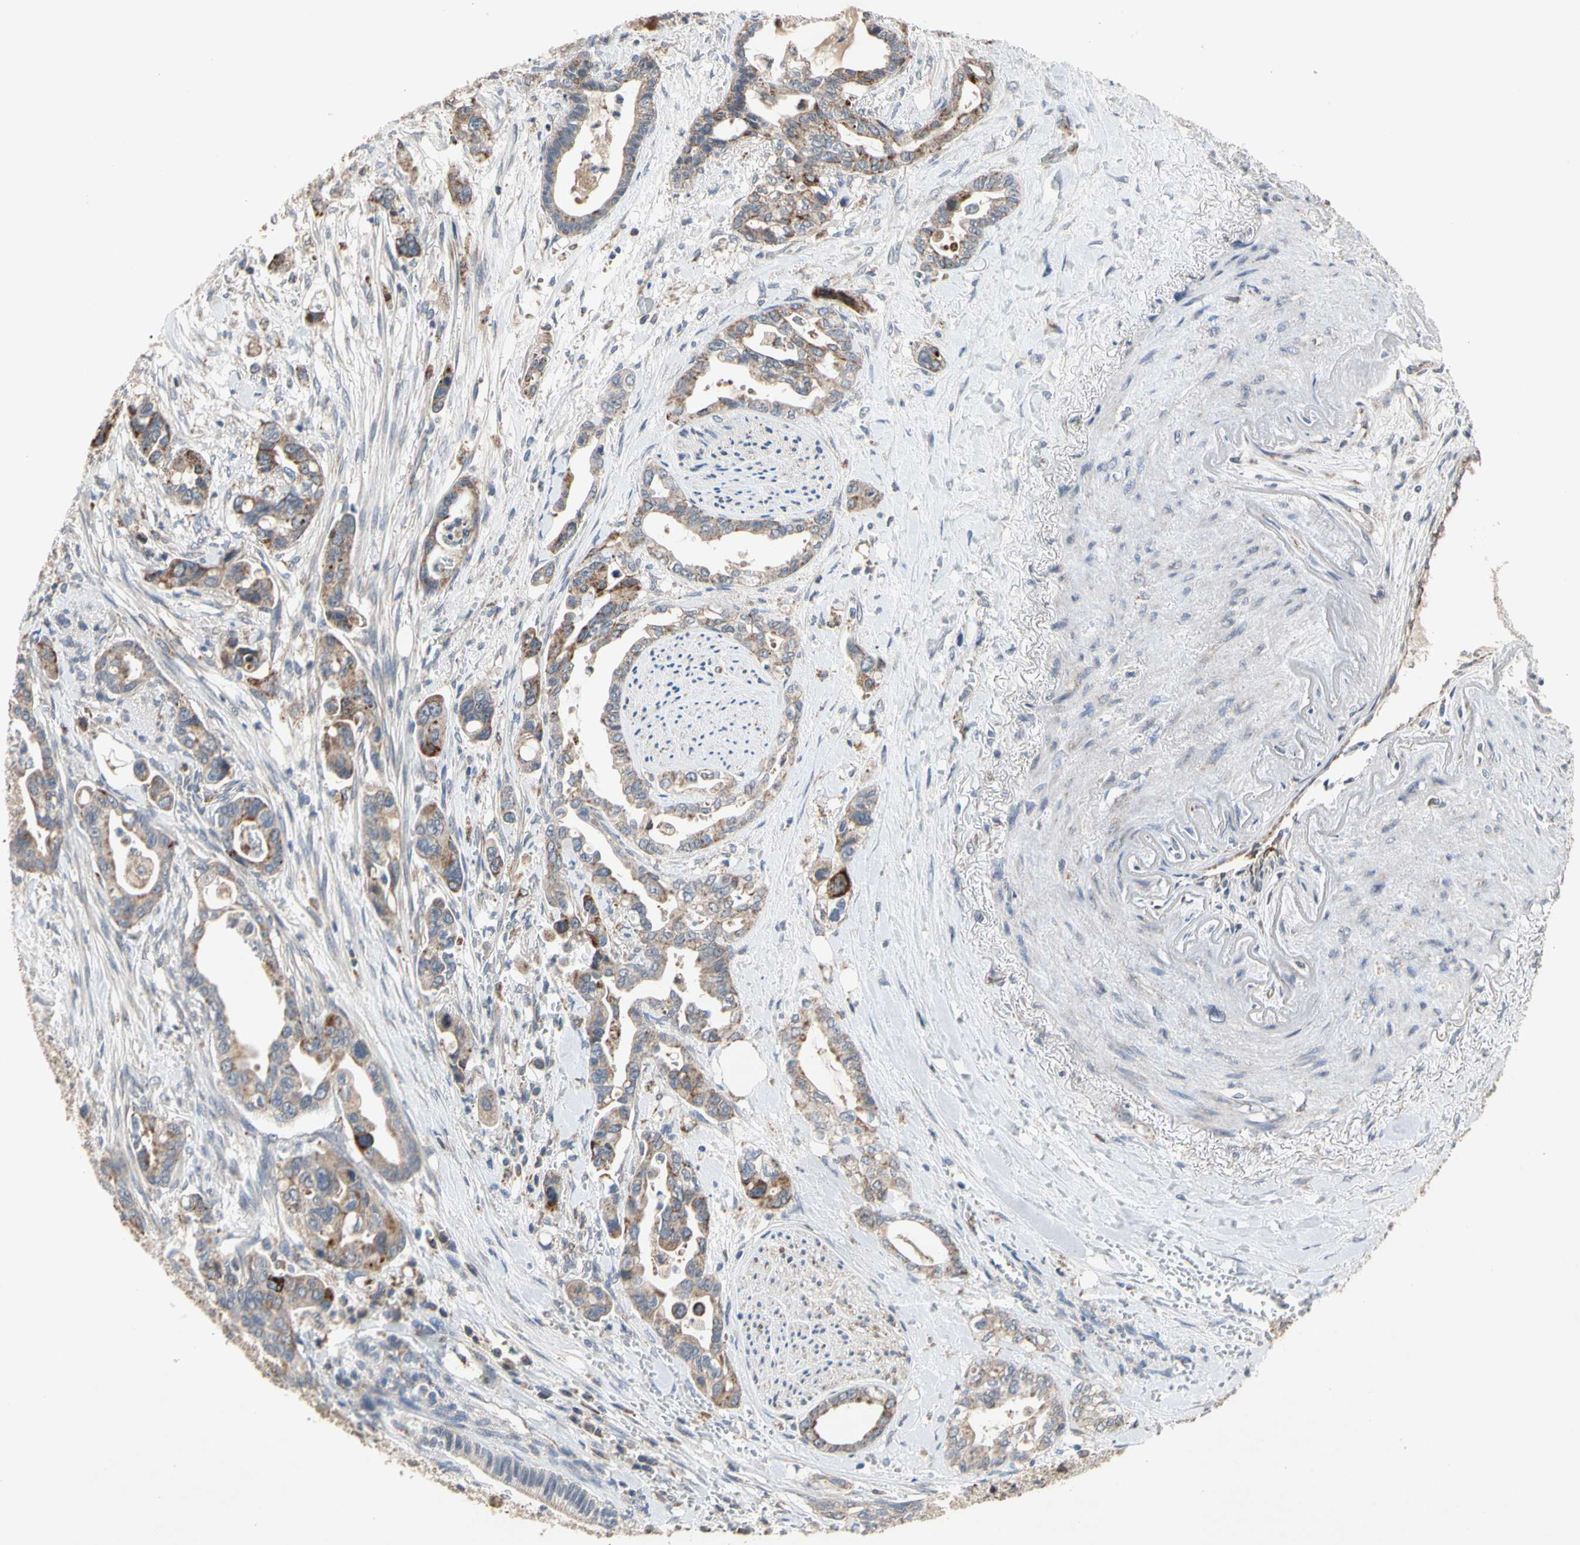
{"staining": {"intensity": "moderate", "quantity": ">75%", "location": "cytoplasmic/membranous"}, "tissue": "pancreatic cancer", "cell_type": "Tumor cells", "image_type": "cancer", "snomed": [{"axis": "morphology", "description": "Adenocarcinoma, NOS"}, {"axis": "topography", "description": "Pancreas"}], "caption": "Immunohistochemistry photomicrograph of neoplastic tissue: human pancreatic adenocarcinoma stained using immunohistochemistry displays medium levels of moderate protein expression localized specifically in the cytoplasmic/membranous of tumor cells, appearing as a cytoplasmic/membranous brown color.", "gene": "GPD2", "patient": {"sex": "male", "age": 70}}